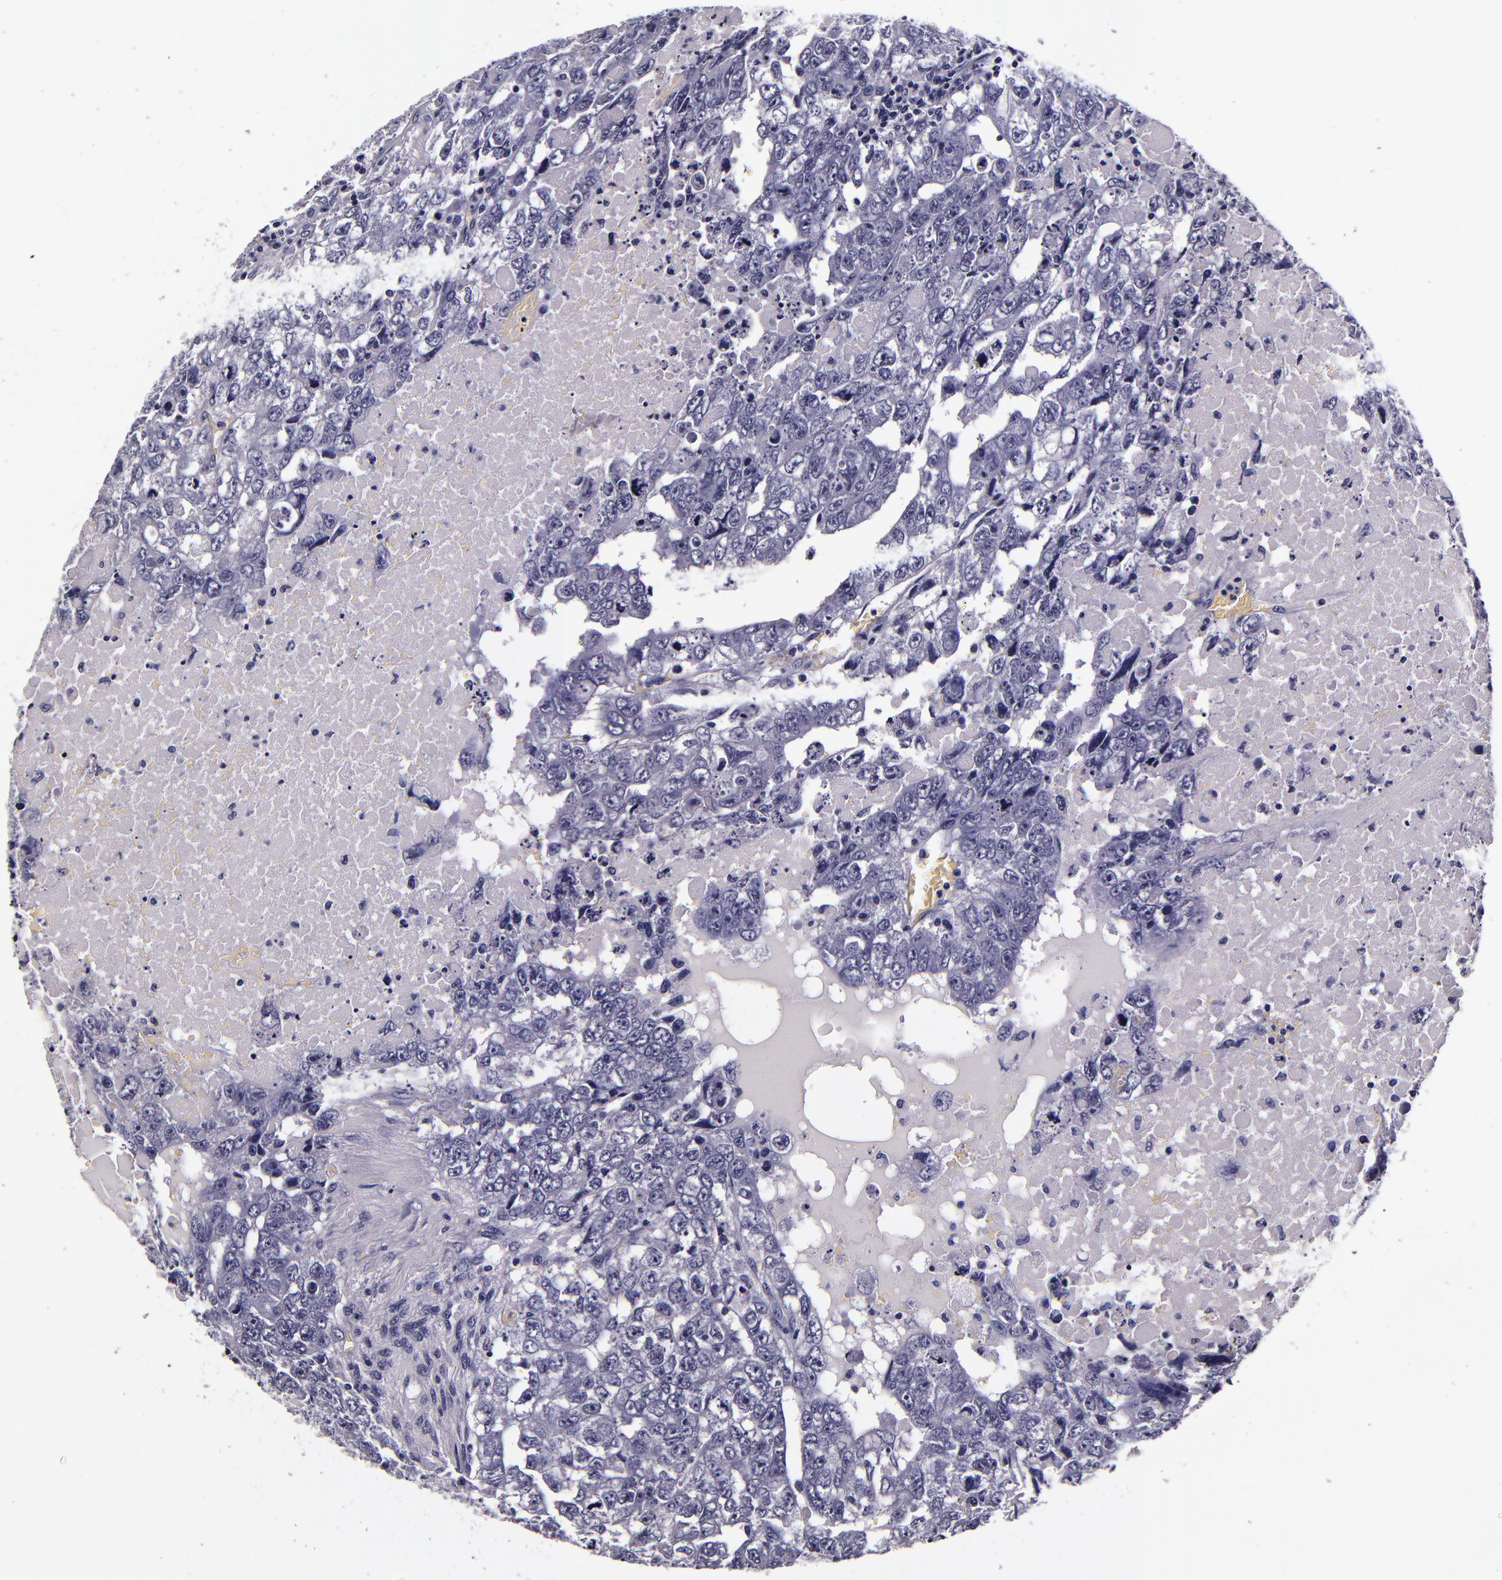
{"staining": {"intensity": "negative", "quantity": "none", "location": "none"}, "tissue": "testis cancer", "cell_type": "Tumor cells", "image_type": "cancer", "snomed": [{"axis": "morphology", "description": "Carcinoma, Embryonal, NOS"}, {"axis": "topography", "description": "Testis"}], "caption": "Tumor cells are negative for protein expression in human testis cancer (embryonal carcinoma).", "gene": "FBN1", "patient": {"sex": "male", "age": 36}}